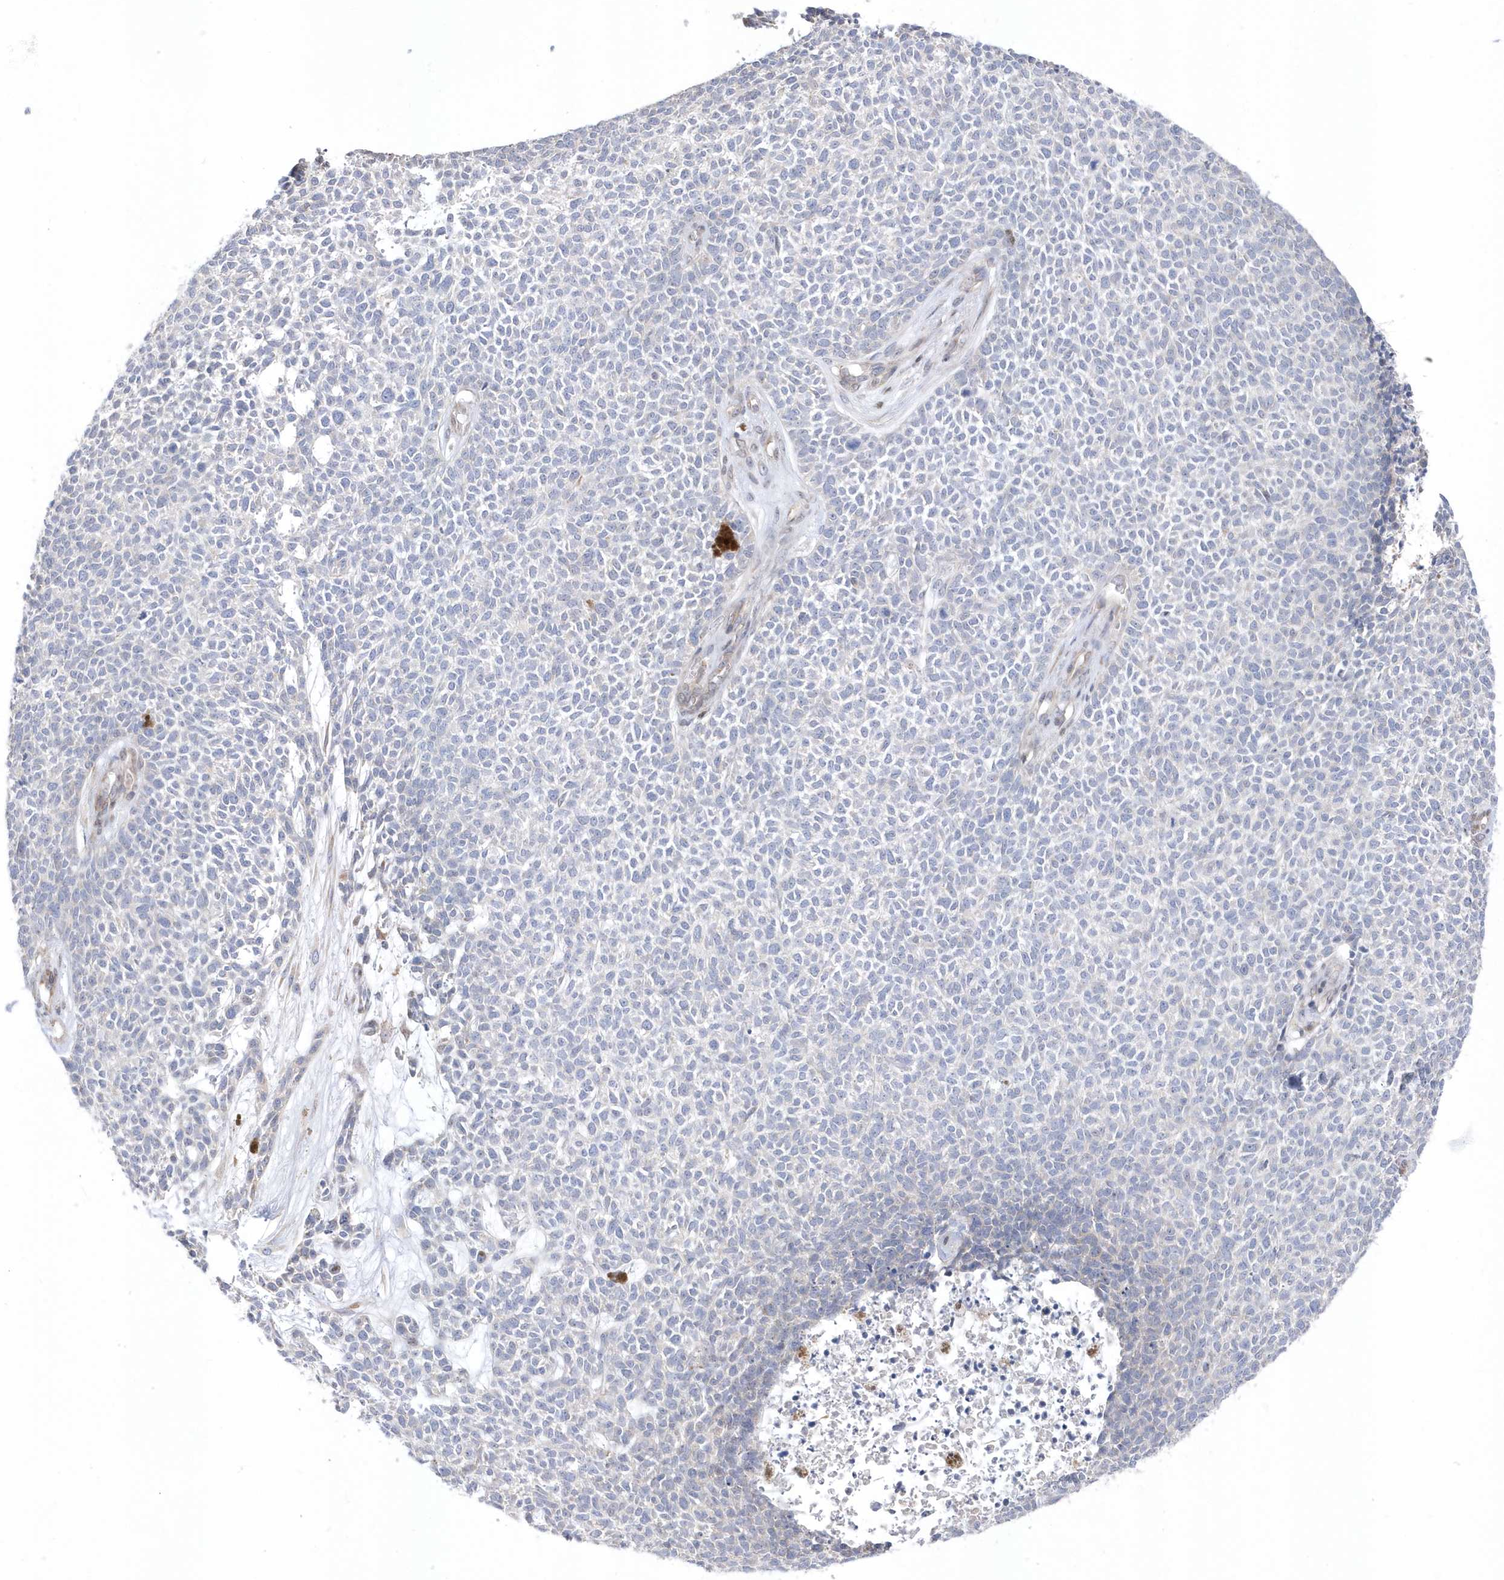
{"staining": {"intensity": "negative", "quantity": "none", "location": "none"}, "tissue": "skin cancer", "cell_type": "Tumor cells", "image_type": "cancer", "snomed": [{"axis": "morphology", "description": "Basal cell carcinoma"}, {"axis": "topography", "description": "Skin"}], "caption": "This is a photomicrograph of immunohistochemistry staining of skin cancer (basal cell carcinoma), which shows no expression in tumor cells.", "gene": "GTPBP6", "patient": {"sex": "female", "age": 84}}